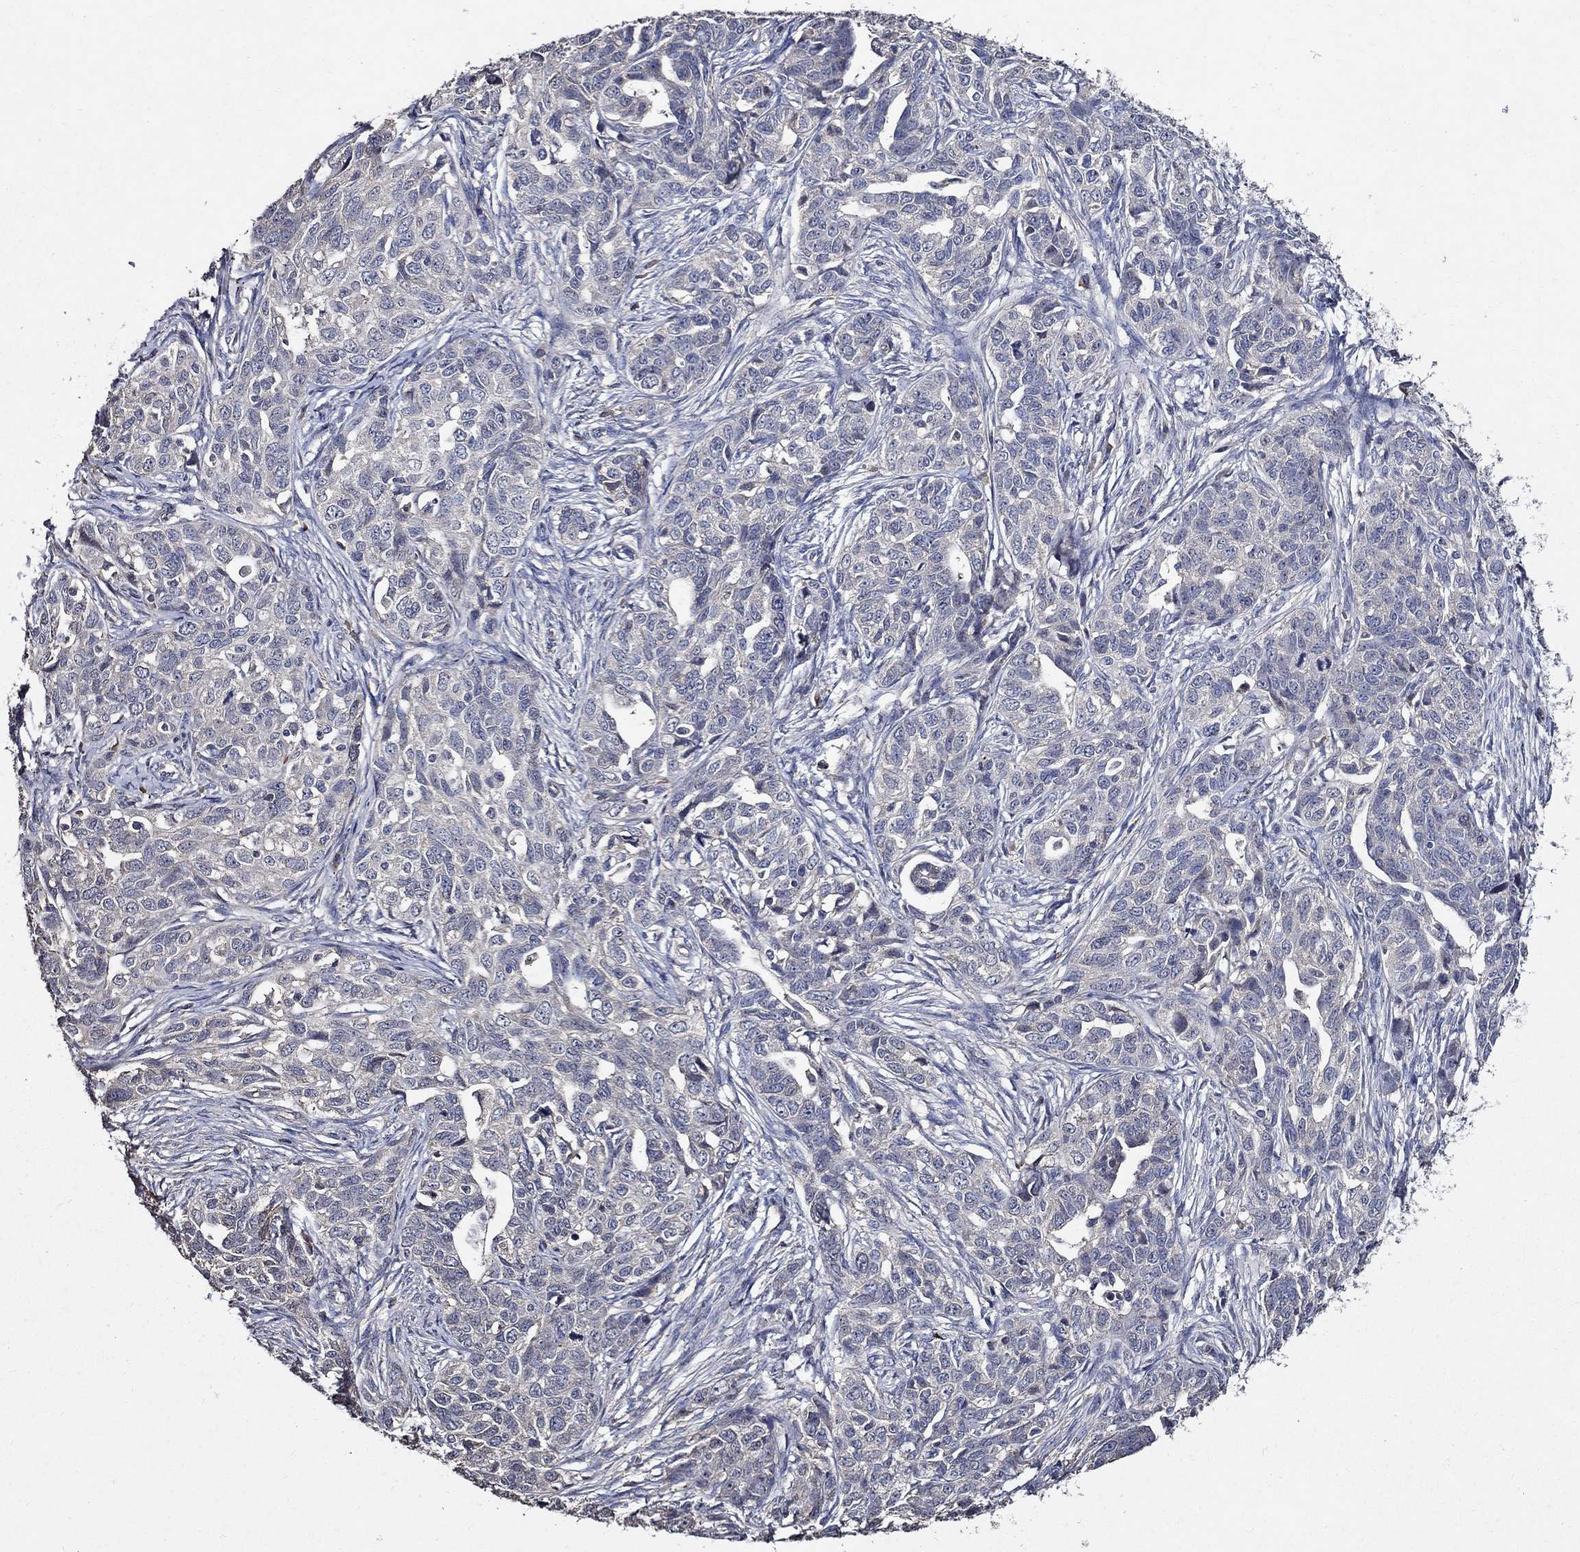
{"staining": {"intensity": "negative", "quantity": "none", "location": "none"}, "tissue": "ovarian cancer", "cell_type": "Tumor cells", "image_type": "cancer", "snomed": [{"axis": "morphology", "description": "Cystadenocarcinoma, serous, NOS"}, {"axis": "topography", "description": "Ovary"}], "caption": "A high-resolution image shows immunohistochemistry staining of serous cystadenocarcinoma (ovarian), which displays no significant staining in tumor cells. The staining was performed using DAB (3,3'-diaminobenzidine) to visualize the protein expression in brown, while the nuclei were stained in blue with hematoxylin (Magnification: 20x).", "gene": "HAP1", "patient": {"sex": "female", "age": 71}}